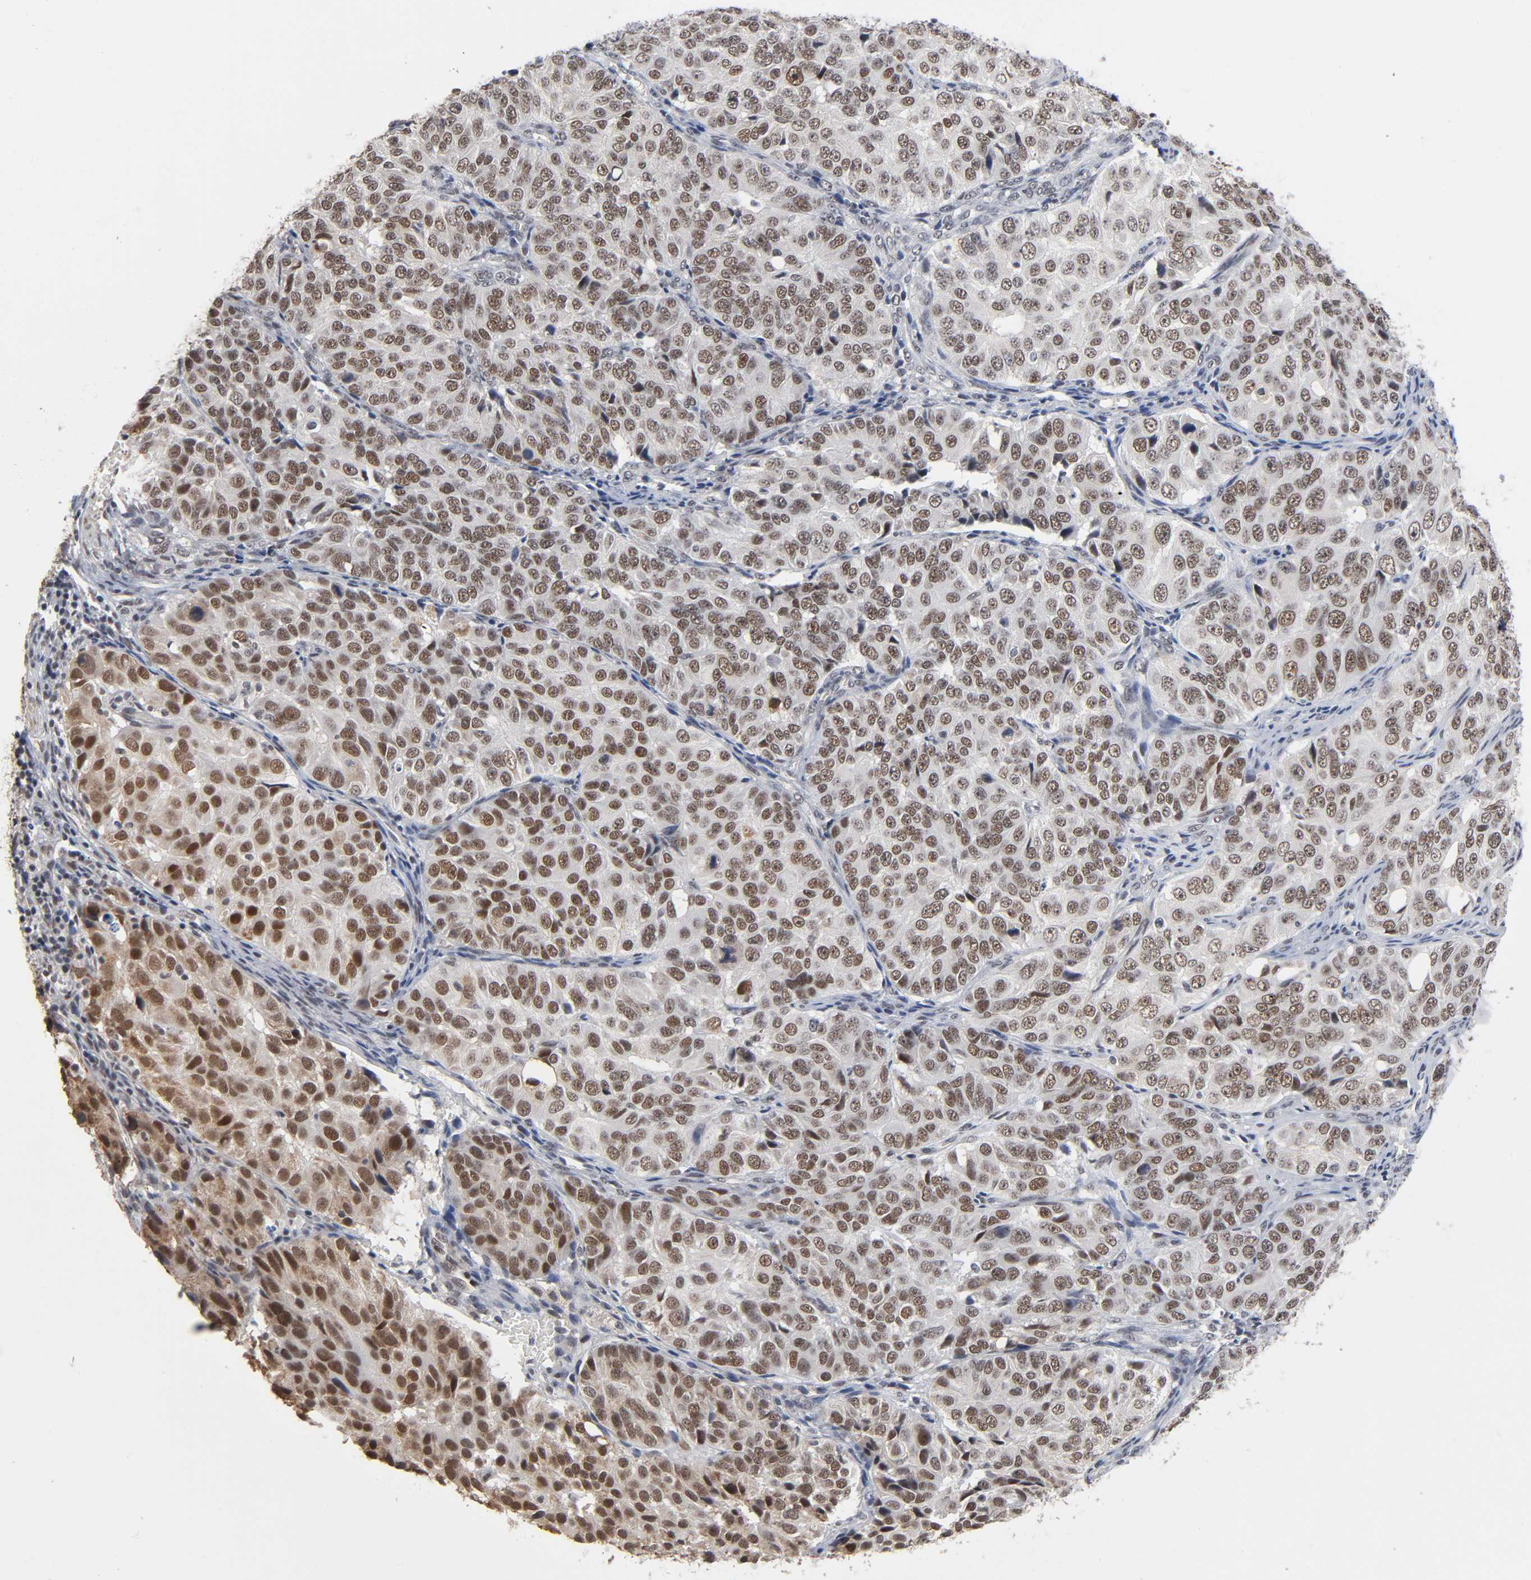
{"staining": {"intensity": "moderate", "quantity": ">75%", "location": "cytoplasmic/membranous,nuclear"}, "tissue": "ovarian cancer", "cell_type": "Tumor cells", "image_type": "cancer", "snomed": [{"axis": "morphology", "description": "Carcinoma, endometroid"}, {"axis": "topography", "description": "Ovary"}], "caption": "Protein staining of ovarian cancer tissue shows moderate cytoplasmic/membranous and nuclear expression in approximately >75% of tumor cells.", "gene": "ZNF384", "patient": {"sex": "female", "age": 51}}